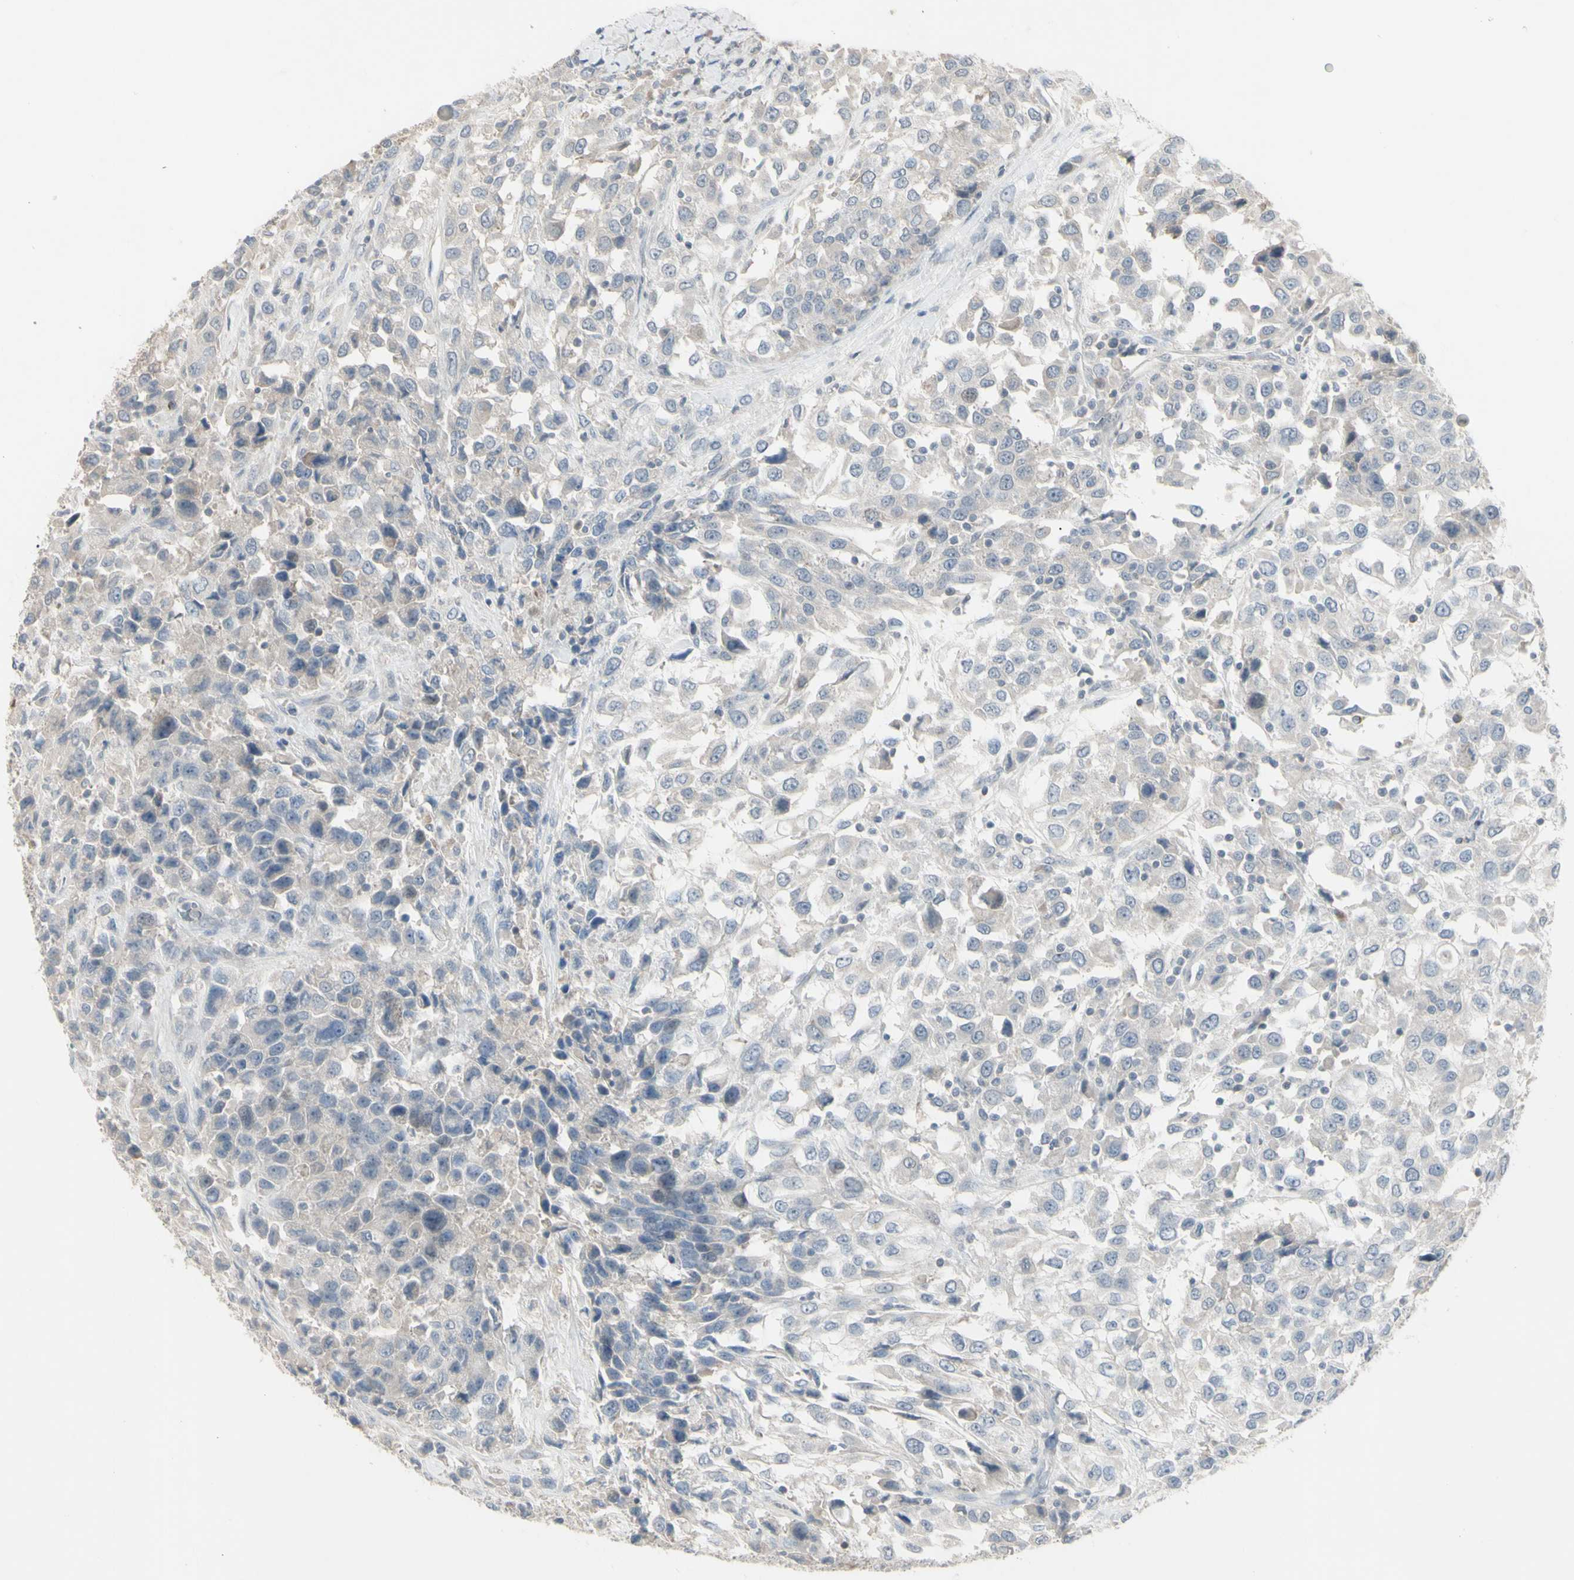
{"staining": {"intensity": "weak", "quantity": "25%-75%", "location": "cytoplasmic/membranous"}, "tissue": "urothelial cancer", "cell_type": "Tumor cells", "image_type": "cancer", "snomed": [{"axis": "morphology", "description": "Urothelial carcinoma, High grade"}, {"axis": "topography", "description": "Urinary bladder"}], "caption": "DAB (3,3'-diaminobenzidine) immunohistochemical staining of human urothelial cancer reveals weak cytoplasmic/membranous protein staining in about 25%-75% of tumor cells.", "gene": "PIAS4", "patient": {"sex": "female", "age": 80}}